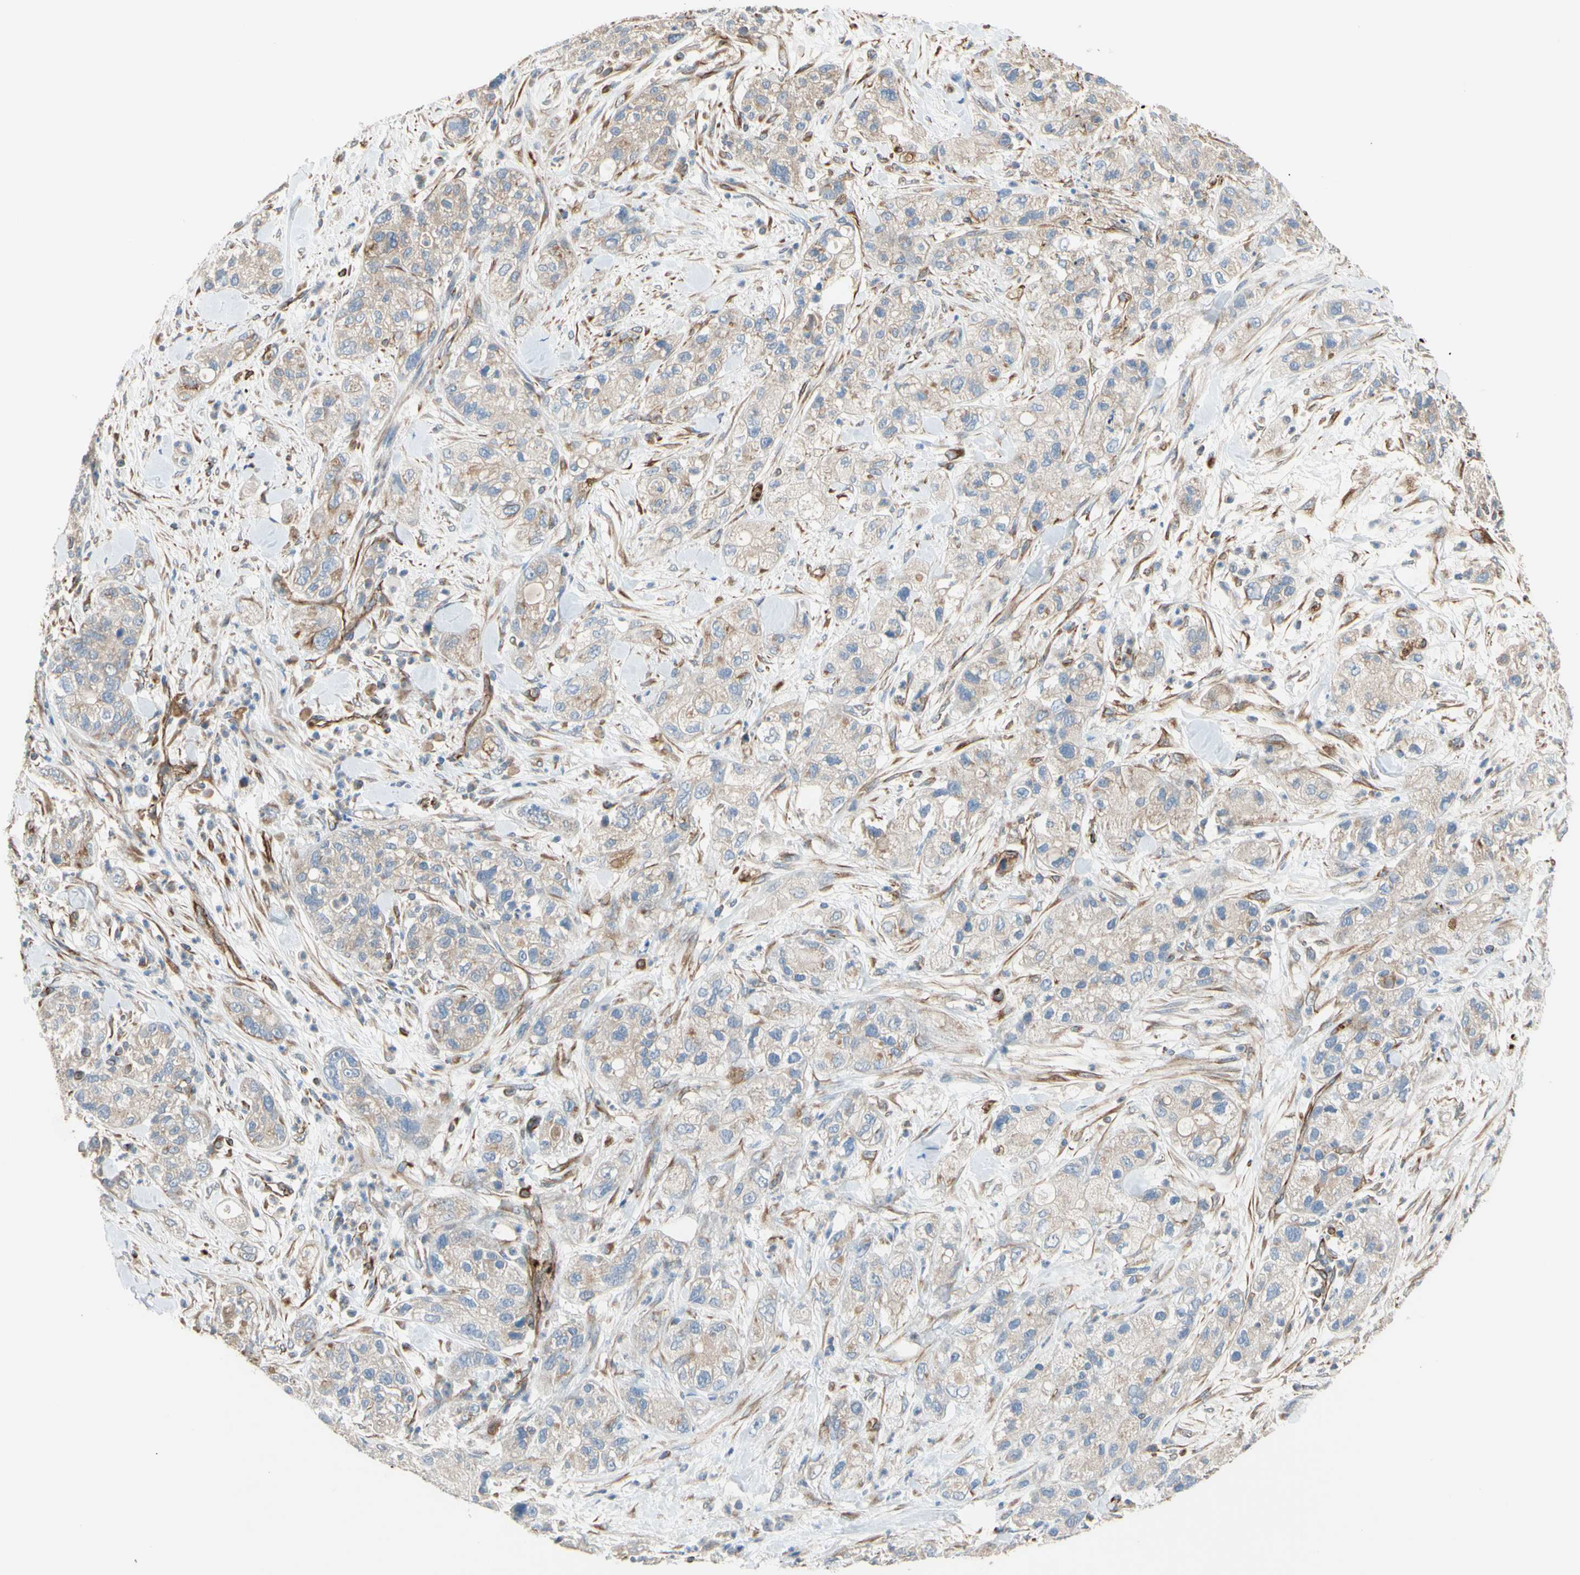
{"staining": {"intensity": "weak", "quantity": "25%-75%", "location": "cytoplasmic/membranous"}, "tissue": "pancreatic cancer", "cell_type": "Tumor cells", "image_type": "cancer", "snomed": [{"axis": "morphology", "description": "Adenocarcinoma, NOS"}, {"axis": "topography", "description": "Pancreas"}], "caption": "Protein staining of pancreatic adenocarcinoma tissue exhibits weak cytoplasmic/membranous staining in approximately 25%-75% of tumor cells. (IHC, brightfield microscopy, high magnification).", "gene": "TRAF2", "patient": {"sex": "female", "age": 78}}